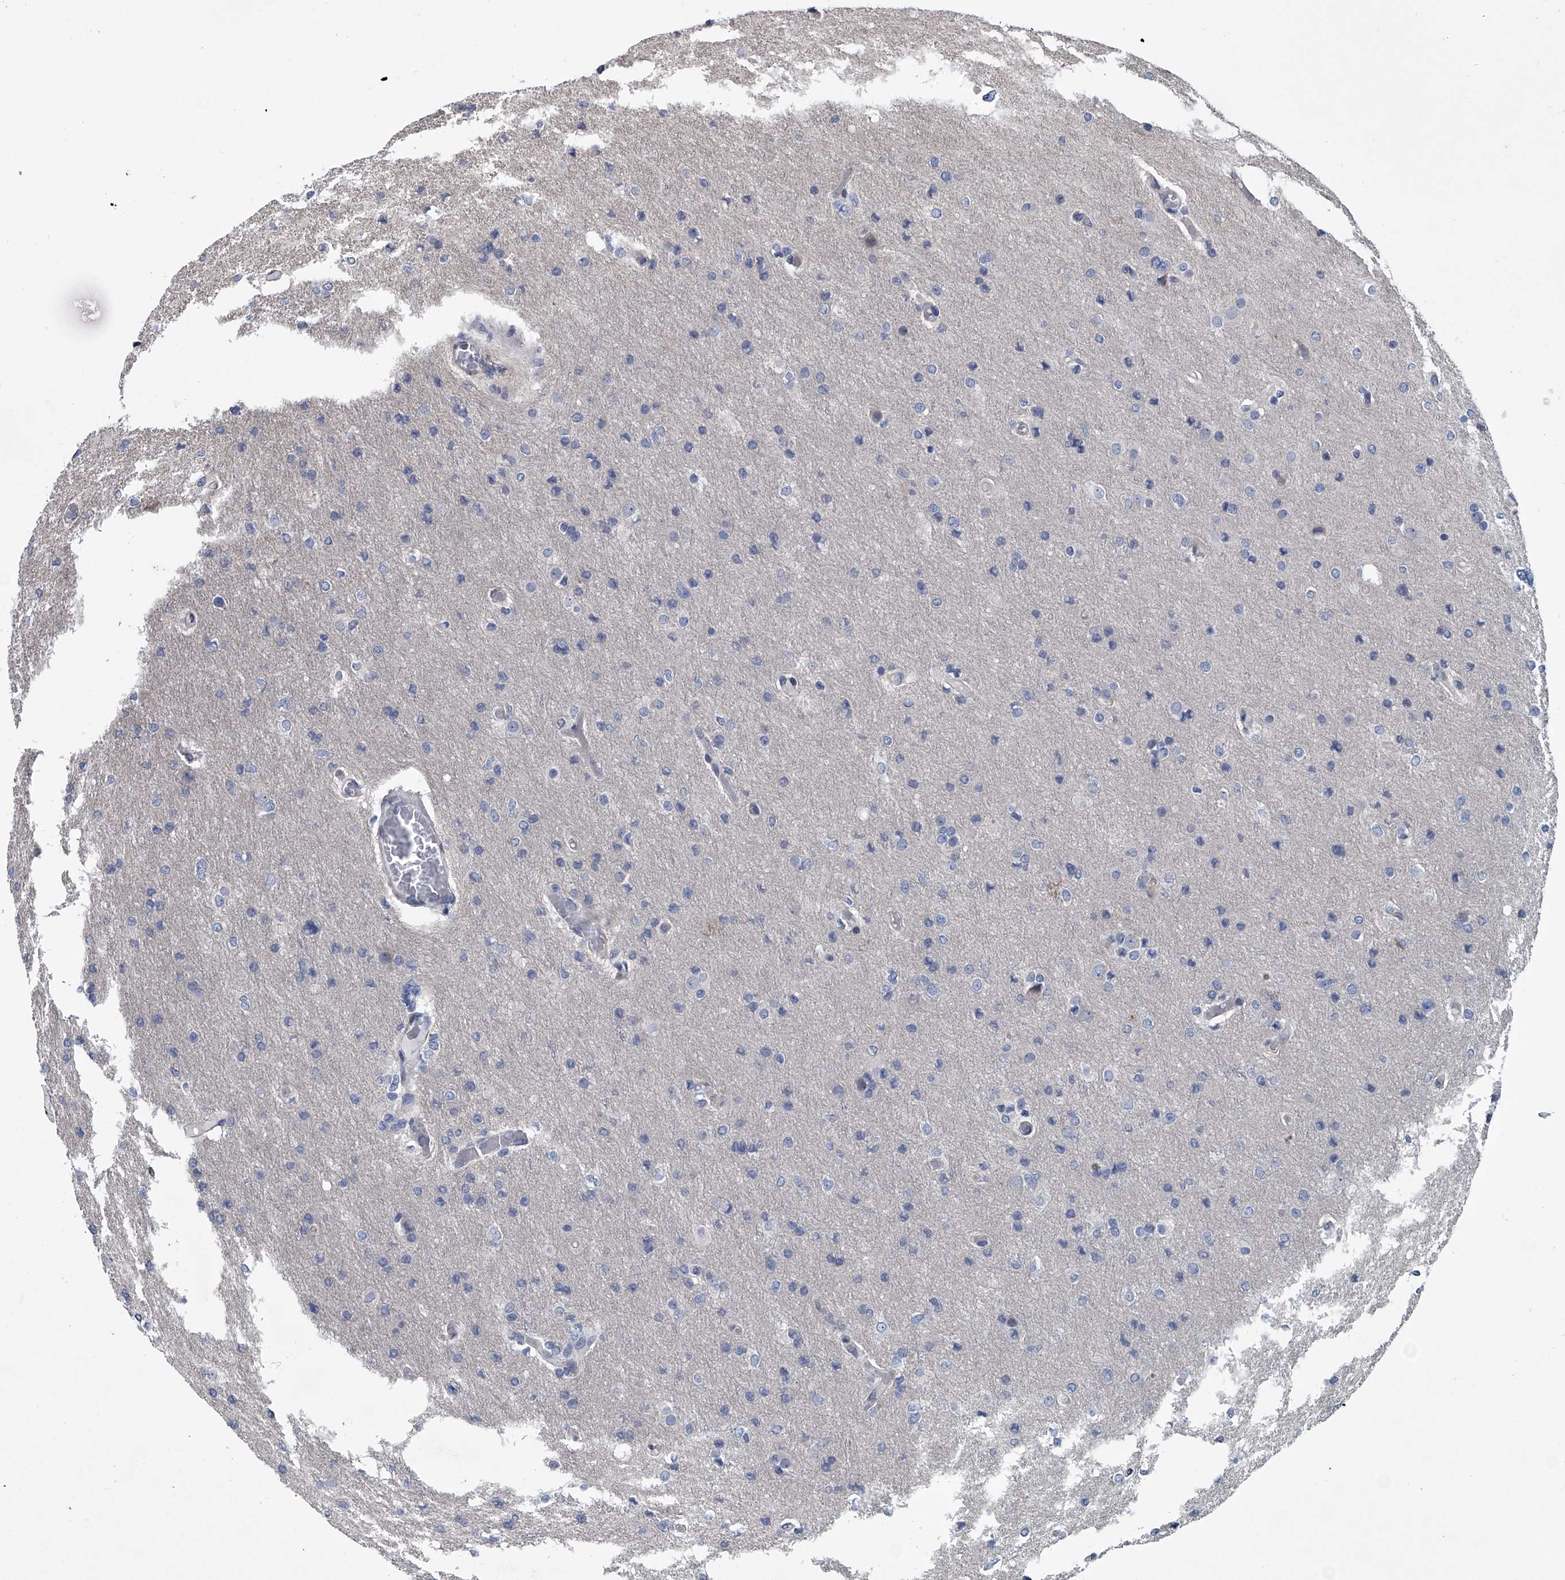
{"staining": {"intensity": "negative", "quantity": "none", "location": "none"}, "tissue": "glioma", "cell_type": "Tumor cells", "image_type": "cancer", "snomed": [{"axis": "morphology", "description": "Glioma, malignant, High grade"}, {"axis": "topography", "description": "Cerebral cortex"}], "caption": "Photomicrograph shows no protein expression in tumor cells of glioma tissue.", "gene": "ABCG1", "patient": {"sex": "female", "age": 36}}